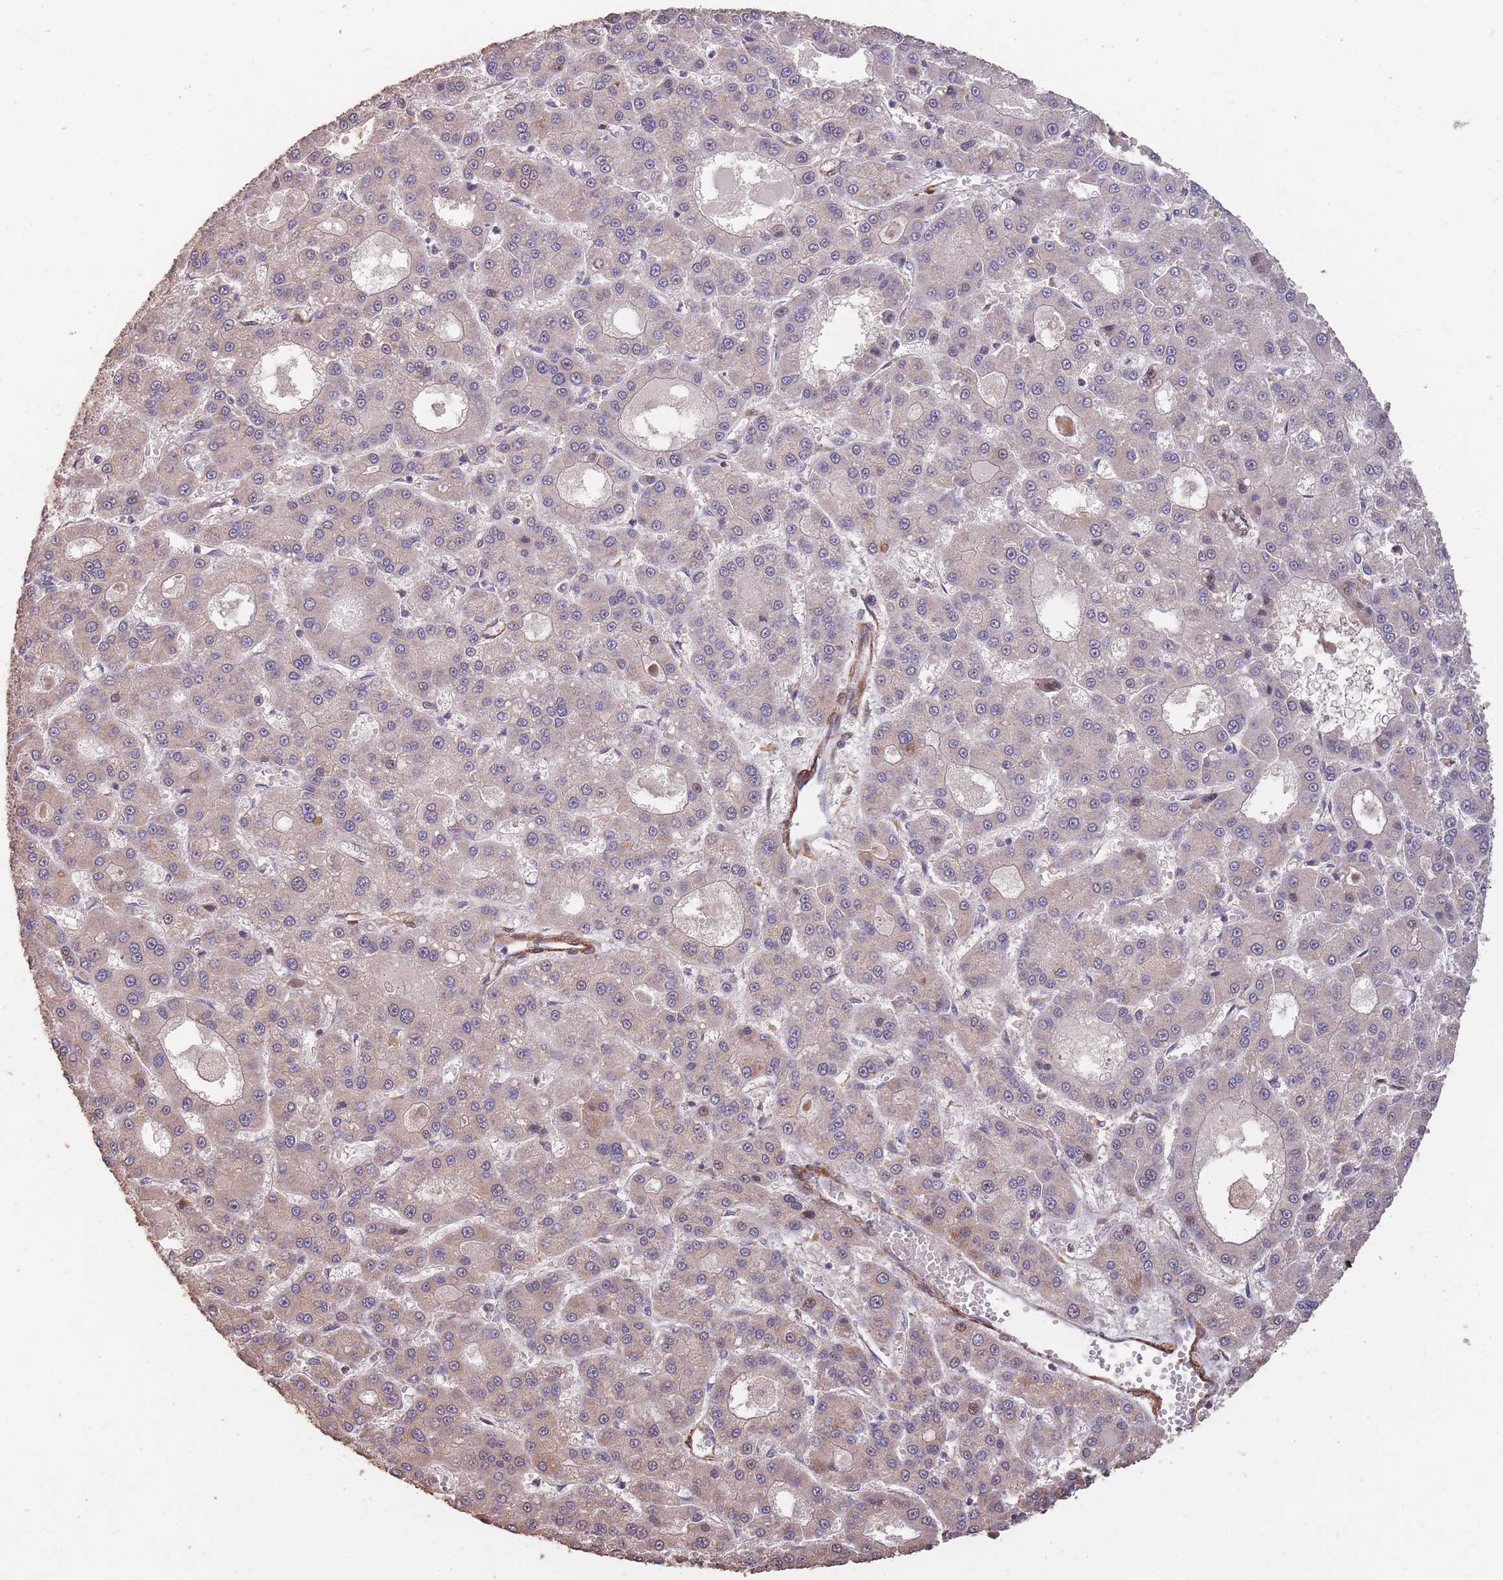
{"staining": {"intensity": "weak", "quantity": "<25%", "location": "cytoplasmic/membranous"}, "tissue": "liver cancer", "cell_type": "Tumor cells", "image_type": "cancer", "snomed": [{"axis": "morphology", "description": "Carcinoma, Hepatocellular, NOS"}, {"axis": "topography", "description": "Liver"}], "caption": "This is a micrograph of IHC staining of hepatocellular carcinoma (liver), which shows no positivity in tumor cells. The staining is performed using DAB brown chromogen with nuclei counter-stained in using hematoxylin.", "gene": "NLRC4", "patient": {"sex": "male", "age": 70}}